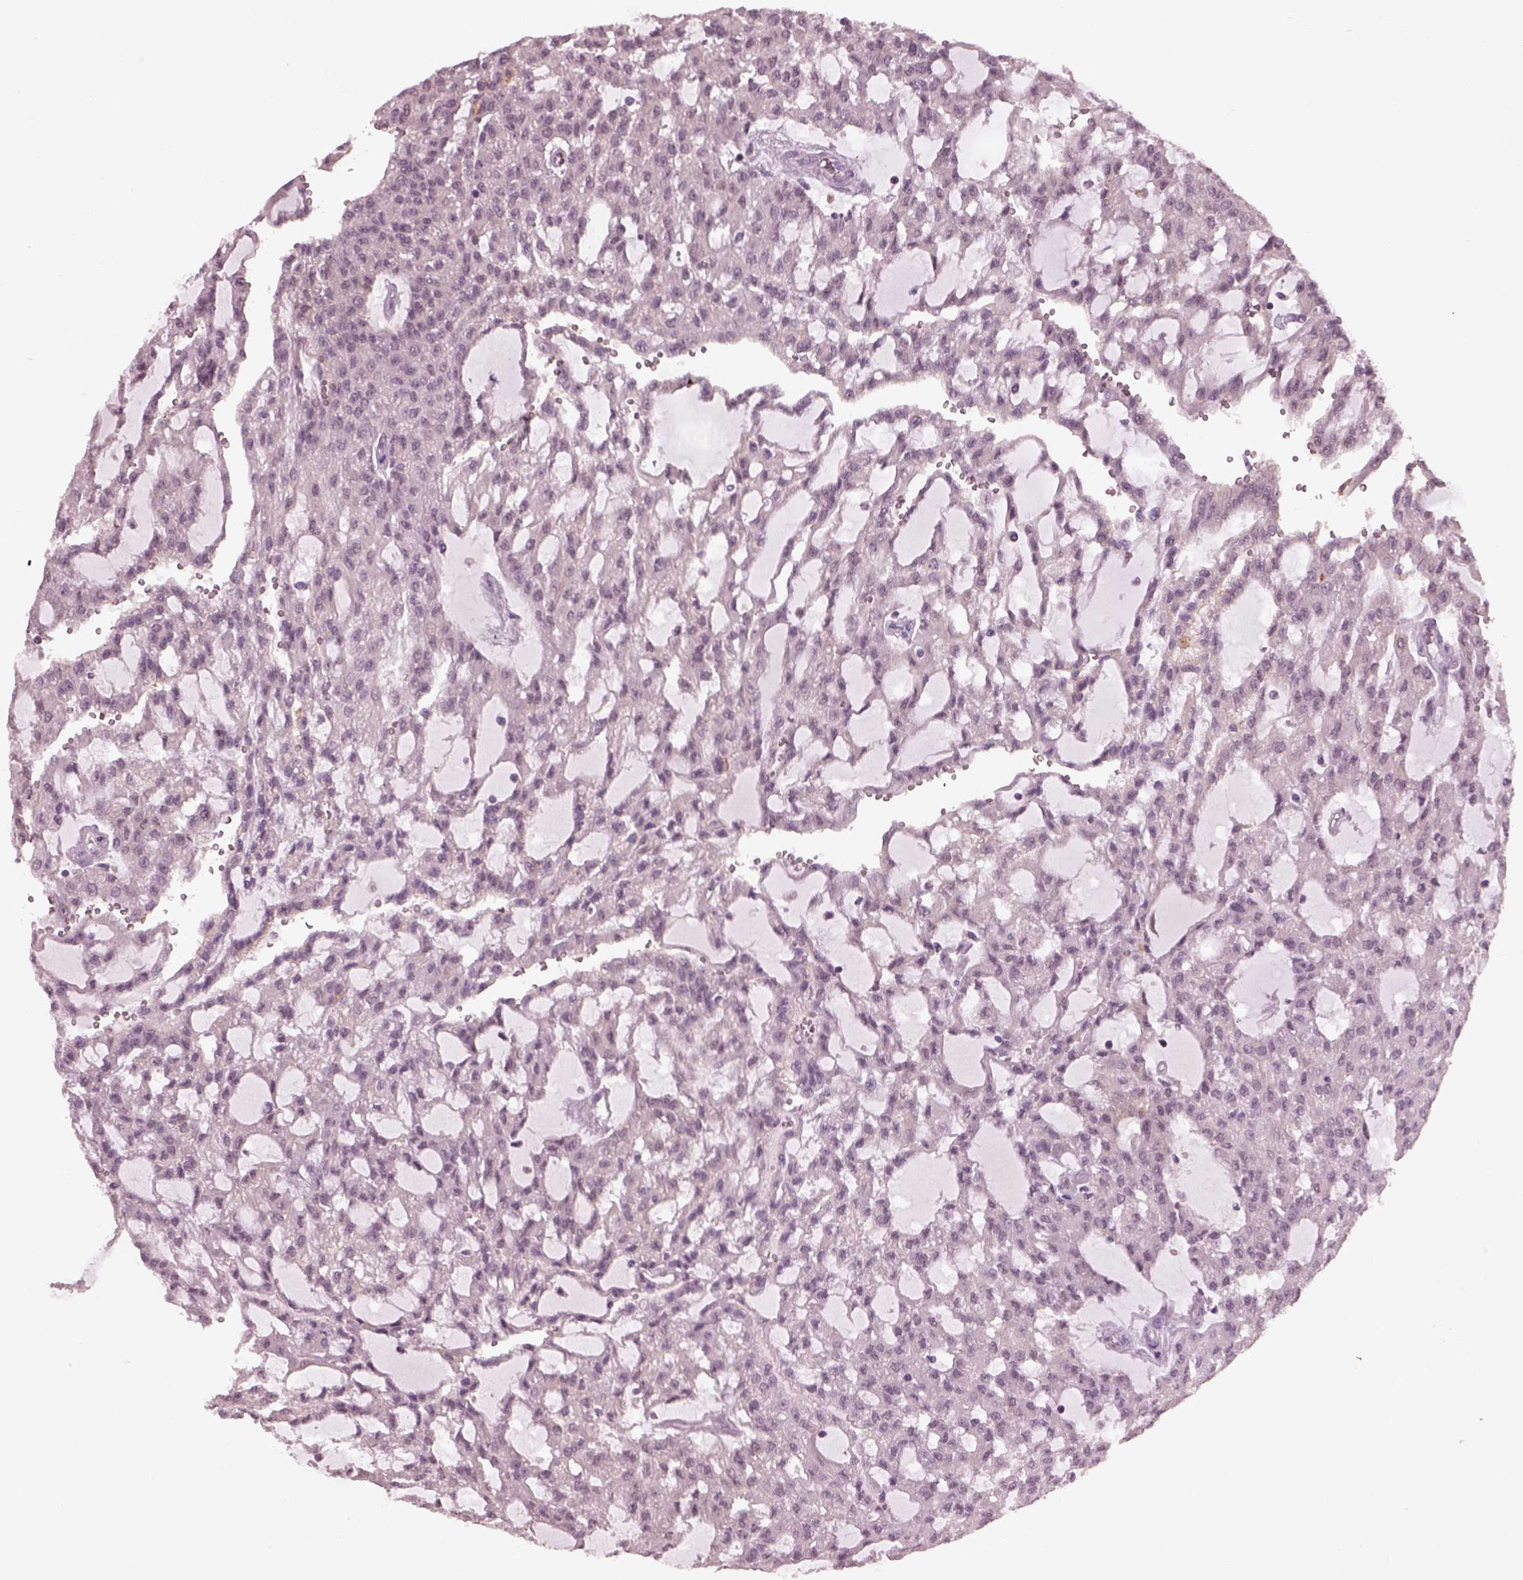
{"staining": {"intensity": "negative", "quantity": "none", "location": "none"}, "tissue": "renal cancer", "cell_type": "Tumor cells", "image_type": "cancer", "snomed": [{"axis": "morphology", "description": "Adenocarcinoma, NOS"}, {"axis": "topography", "description": "Kidney"}], "caption": "Immunohistochemical staining of renal cancer reveals no significant expression in tumor cells.", "gene": "SRI", "patient": {"sex": "male", "age": 63}}